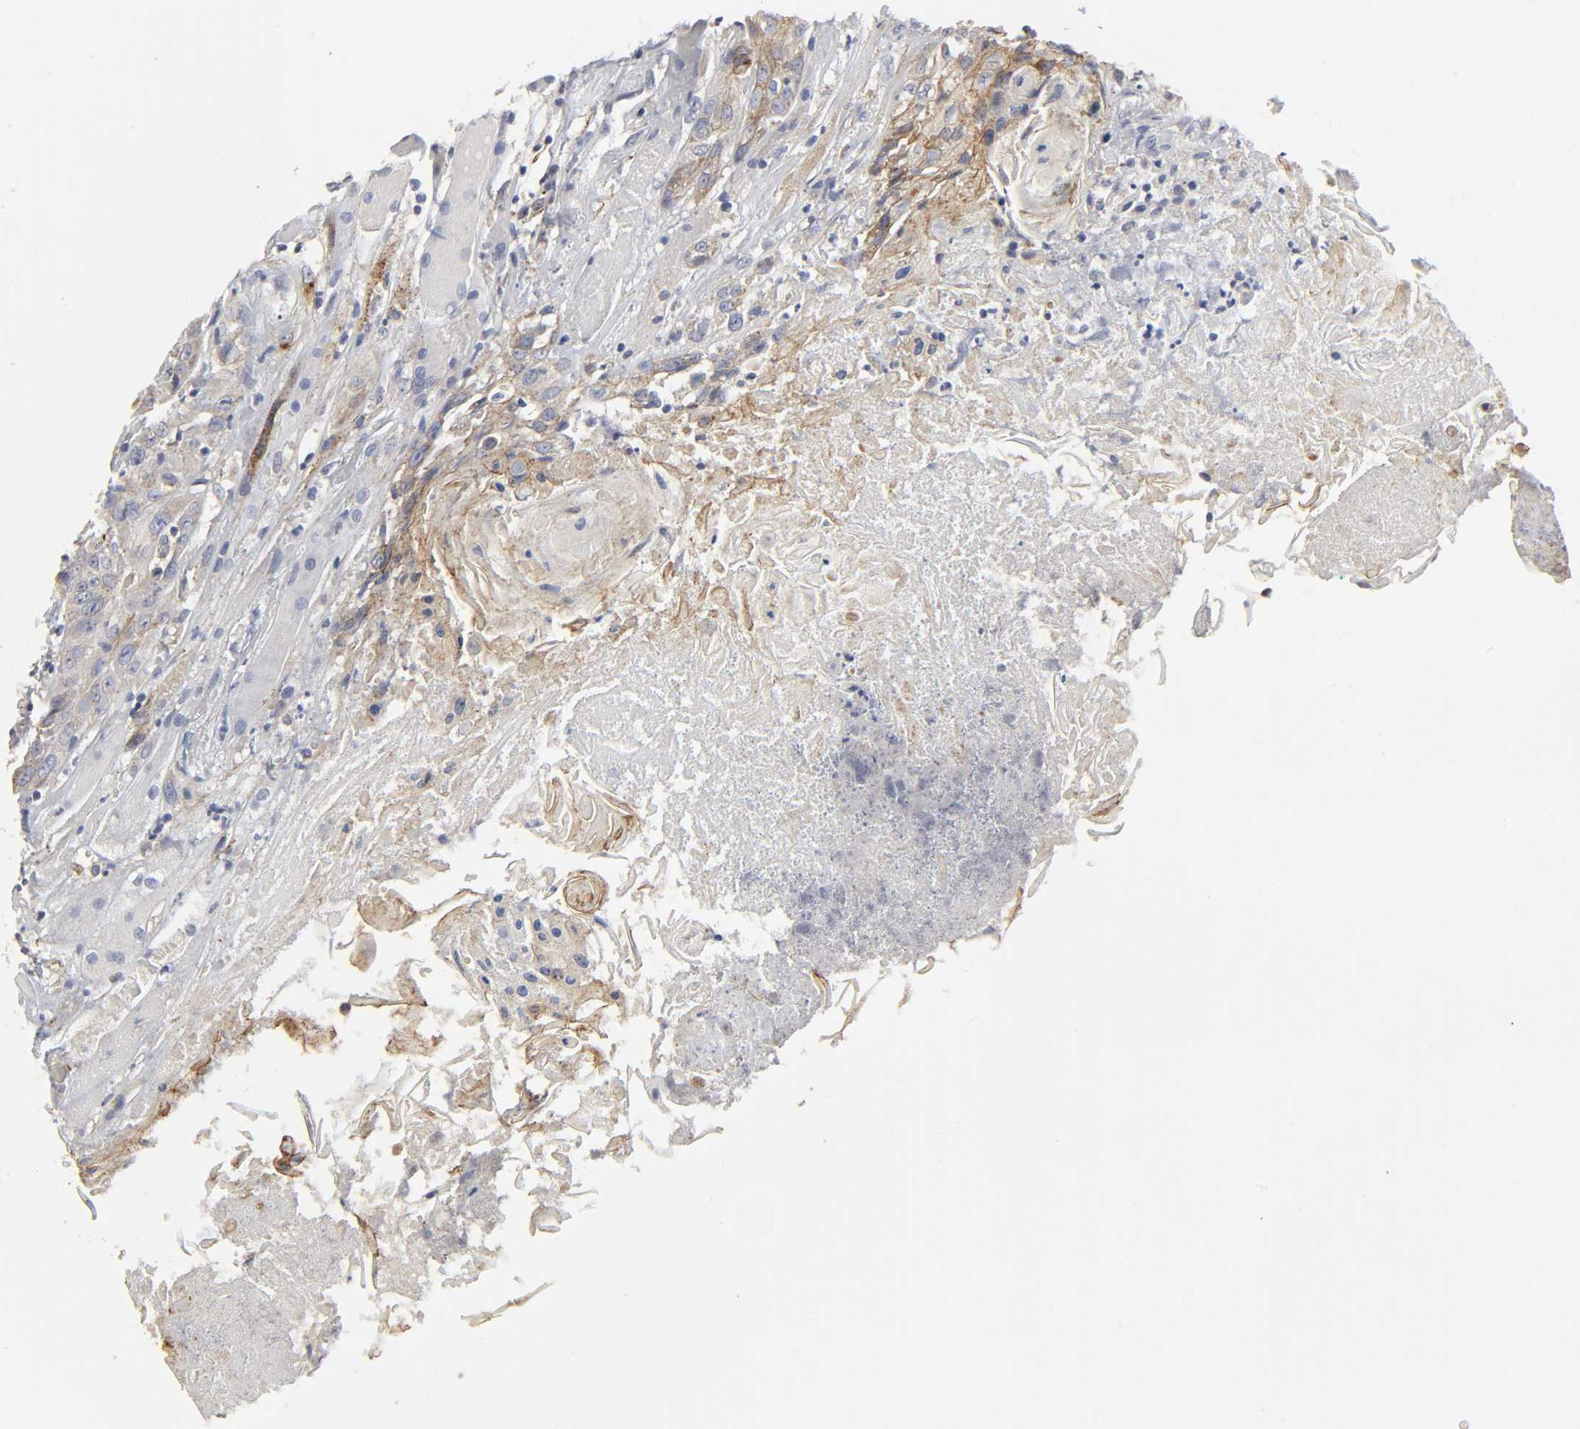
{"staining": {"intensity": "weak", "quantity": "25%-75%", "location": "cytoplasmic/membranous"}, "tissue": "head and neck cancer", "cell_type": "Tumor cells", "image_type": "cancer", "snomed": [{"axis": "morphology", "description": "Squamous cell carcinoma, NOS"}, {"axis": "topography", "description": "Head-Neck"}], "caption": "DAB immunohistochemical staining of head and neck cancer shows weak cytoplasmic/membranous protein positivity in about 25%-75% of tumor cells.", "gene": "LRP1", "patient": {"sex": "female", "age": 84}}